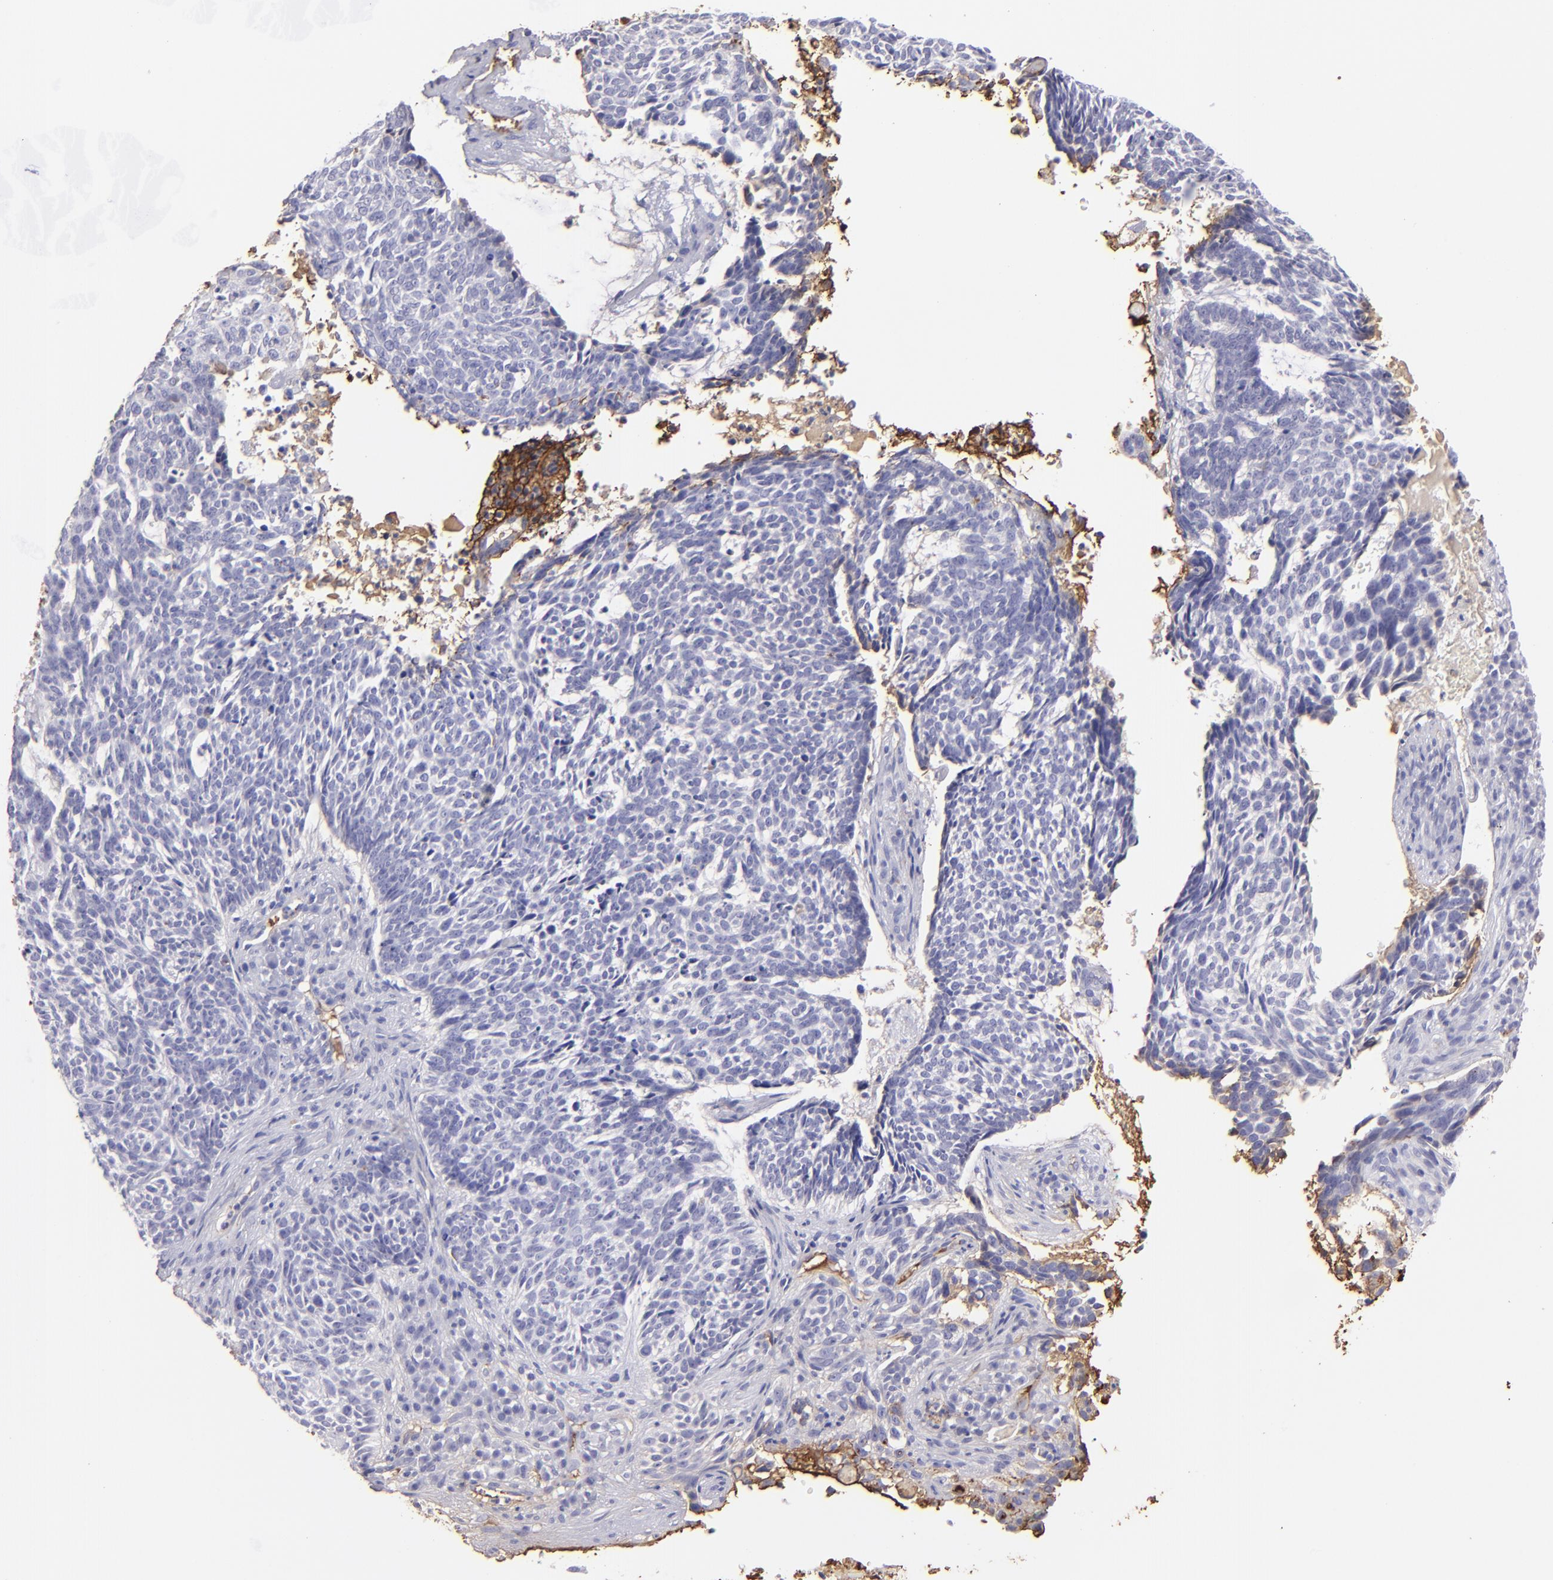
{"staining": {"intensity": "moderate", "quantity": "<25%", "location": "cytoplasmic/membranous"}, "tissue": "skin cancer", "cell_type": "Tumor cells", "image_type": "cancer", "snomed": [{"axis": "morphology", "description": "Basal cell carcinoma"}, {"axis": "topography", "description": "Skin"}], "caption": "DAB (3,3'-diaminobenzidine) immunohistochemical staining of skin cancer exhibits moderate cytoplasmic/membranous protein positivity in approximately <25% of tumor cells. Using DAB (3,3'-diaminobenzidine) (brown) and hematoxylin (blue) stains, captured at high magnification using brightfield microscopy.", "gene": "FGB", "patient": {"sex": "female", "age": 89}}